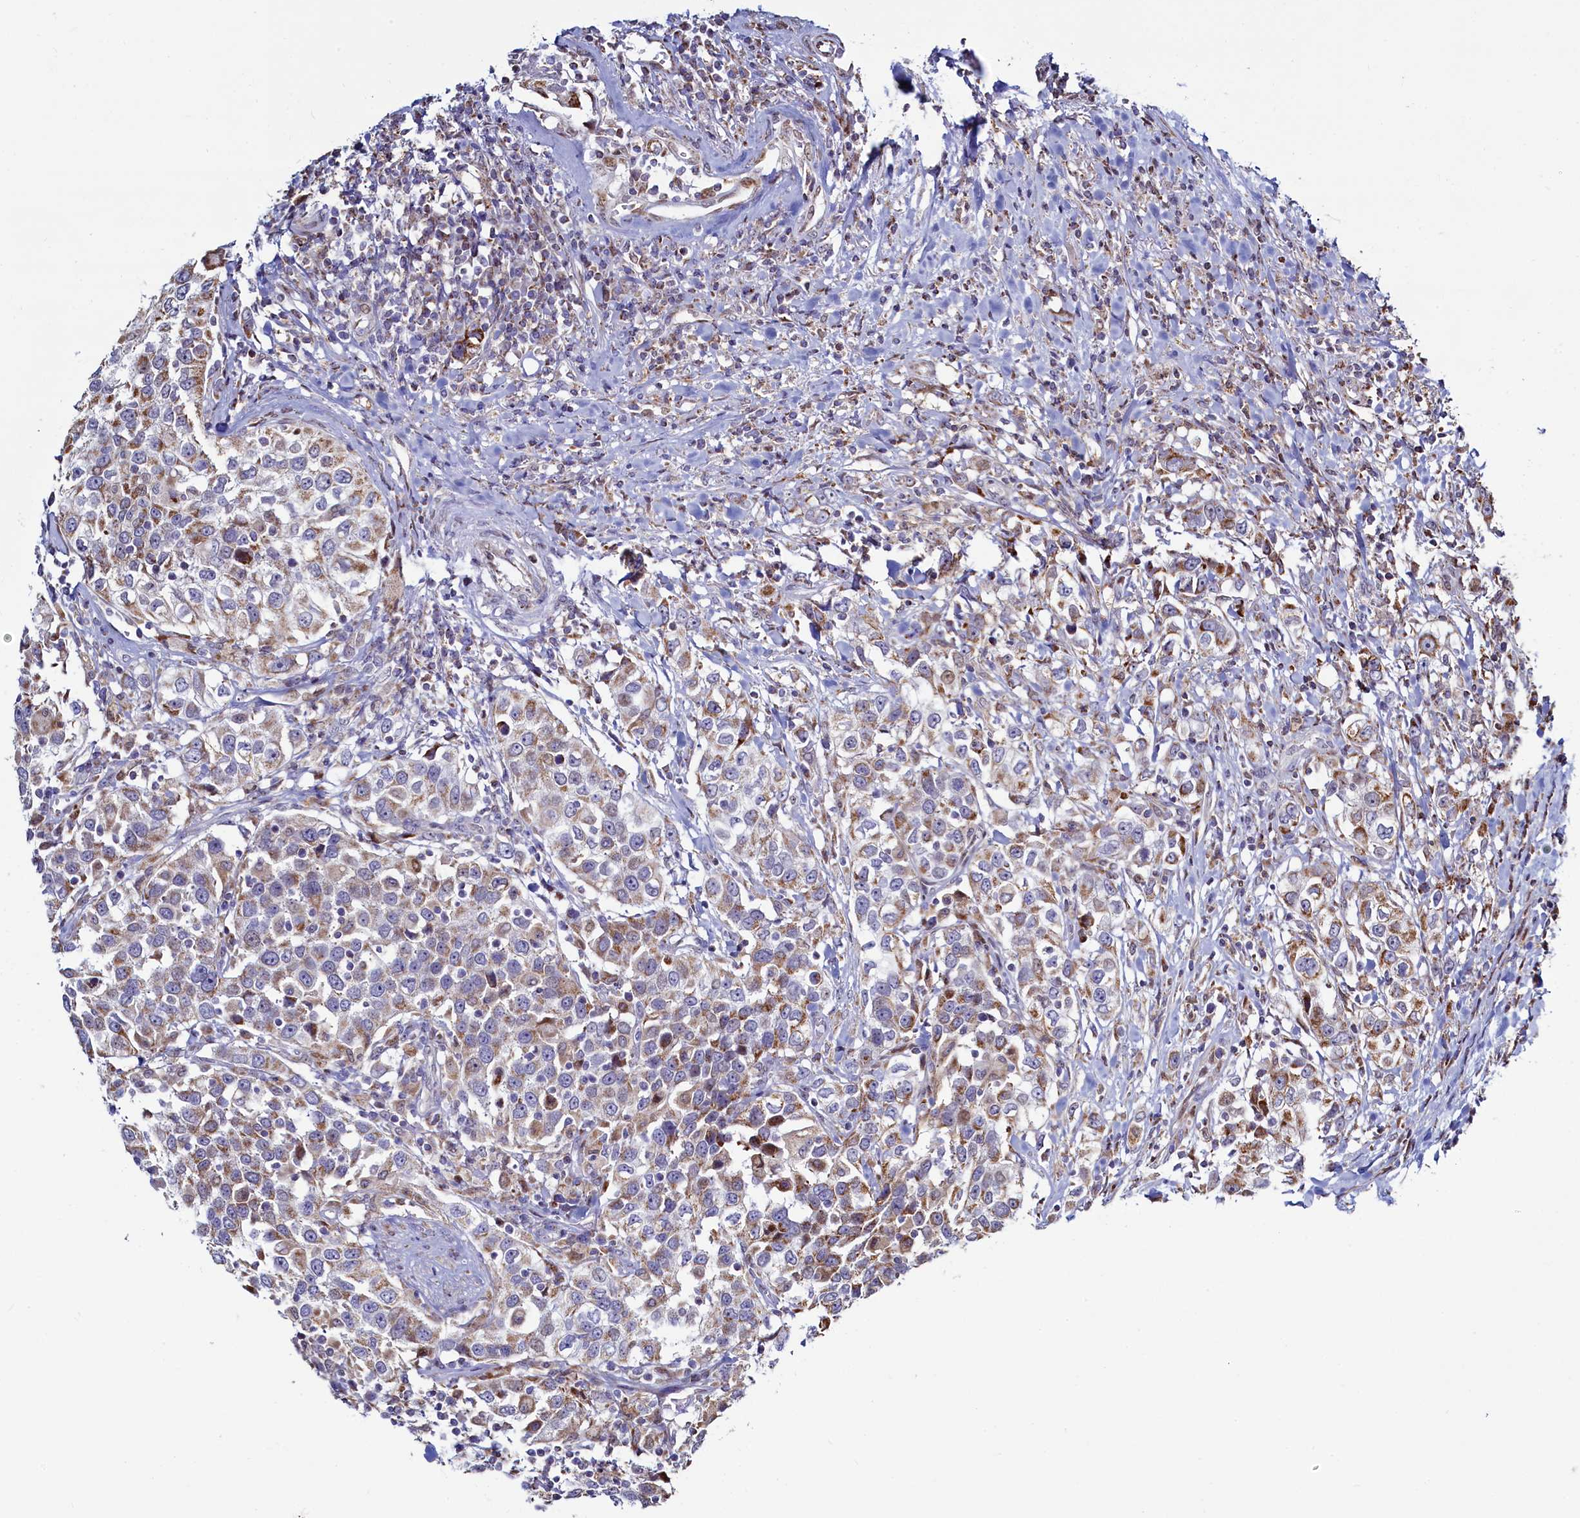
{"staining": {"intensity": "moderate", "quantity": ">75%", "location": "cytoplasmic/membranous"}, "tissue": "urothelial cancer", "cell_type": "Tumor cells", "image_type": "cancer", "snomed": [{"axis": "morphology", "description": "Urothelial carcinoma, High grade"}, {"axis": "topography", "description": "Urinary bladder"}], "caption": "This histopathology image demonstrates immunohistochemistry (IHC) staining of urothelial cancer, with medium moderate cytoplasmic/membranous expression in about >75% of tumor cells.", "gene": "HDGFL3", "patient": {"sex": "female", "age": 80}}